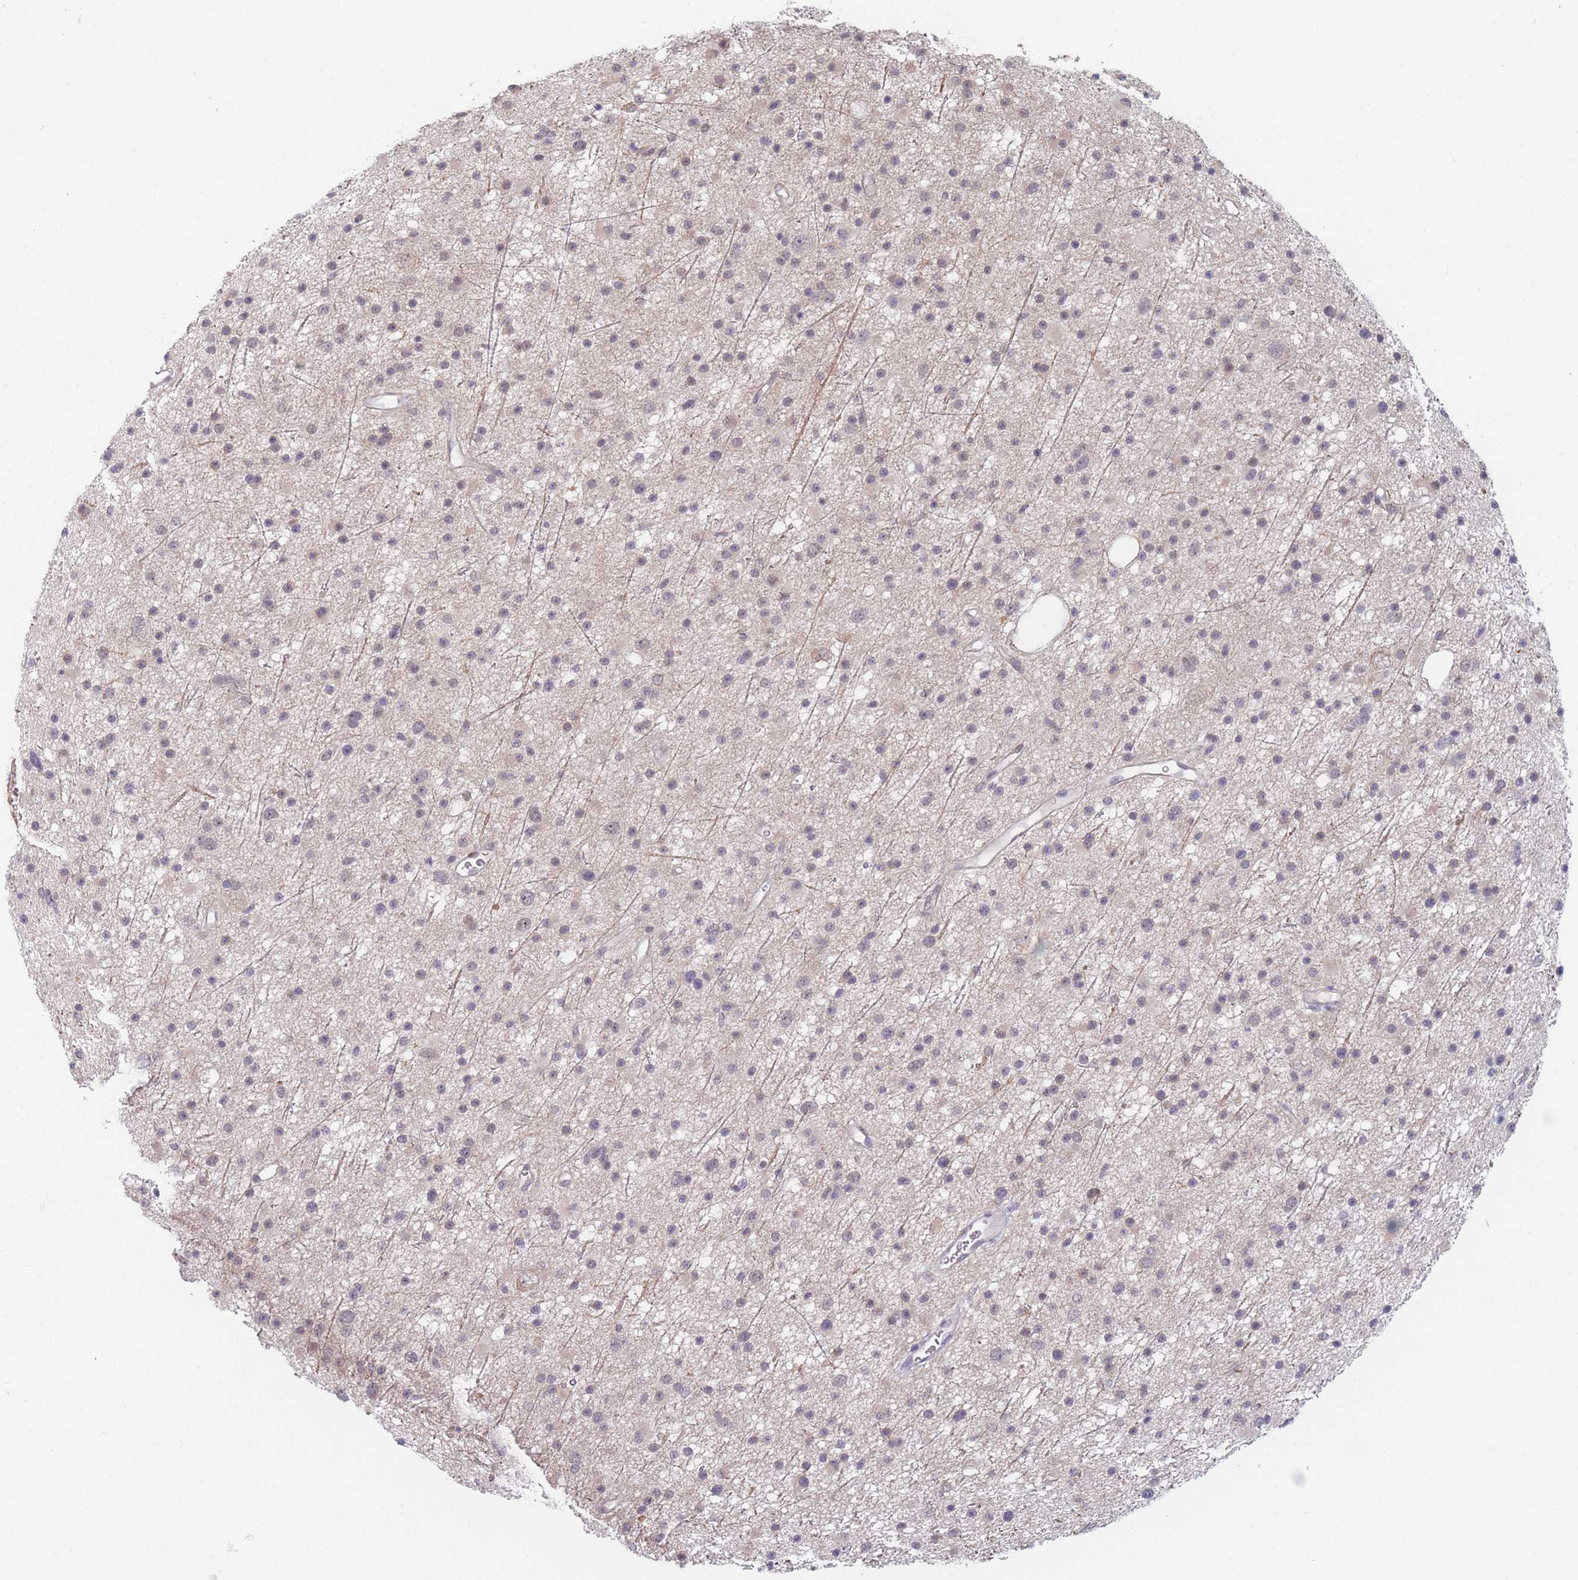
{"staining": {"intensity": "negative", "quantity": "none", "location": "none"}, "tissue": "glioma", "cell_type": "Tumor cells", "image_type": "cancer", "snomed": [{"axis": "morphology", "description": "Glioma, malignant, Low grade"}, {"axis": "topography", "description": "Cerebral cortex"}], "caption": "A photomicrograph of human low-grade glioma (malignant) is negative for staining in tumor cells.", "gene": "ANKRD10", "patient": {"sex": "female", "age": 39}}